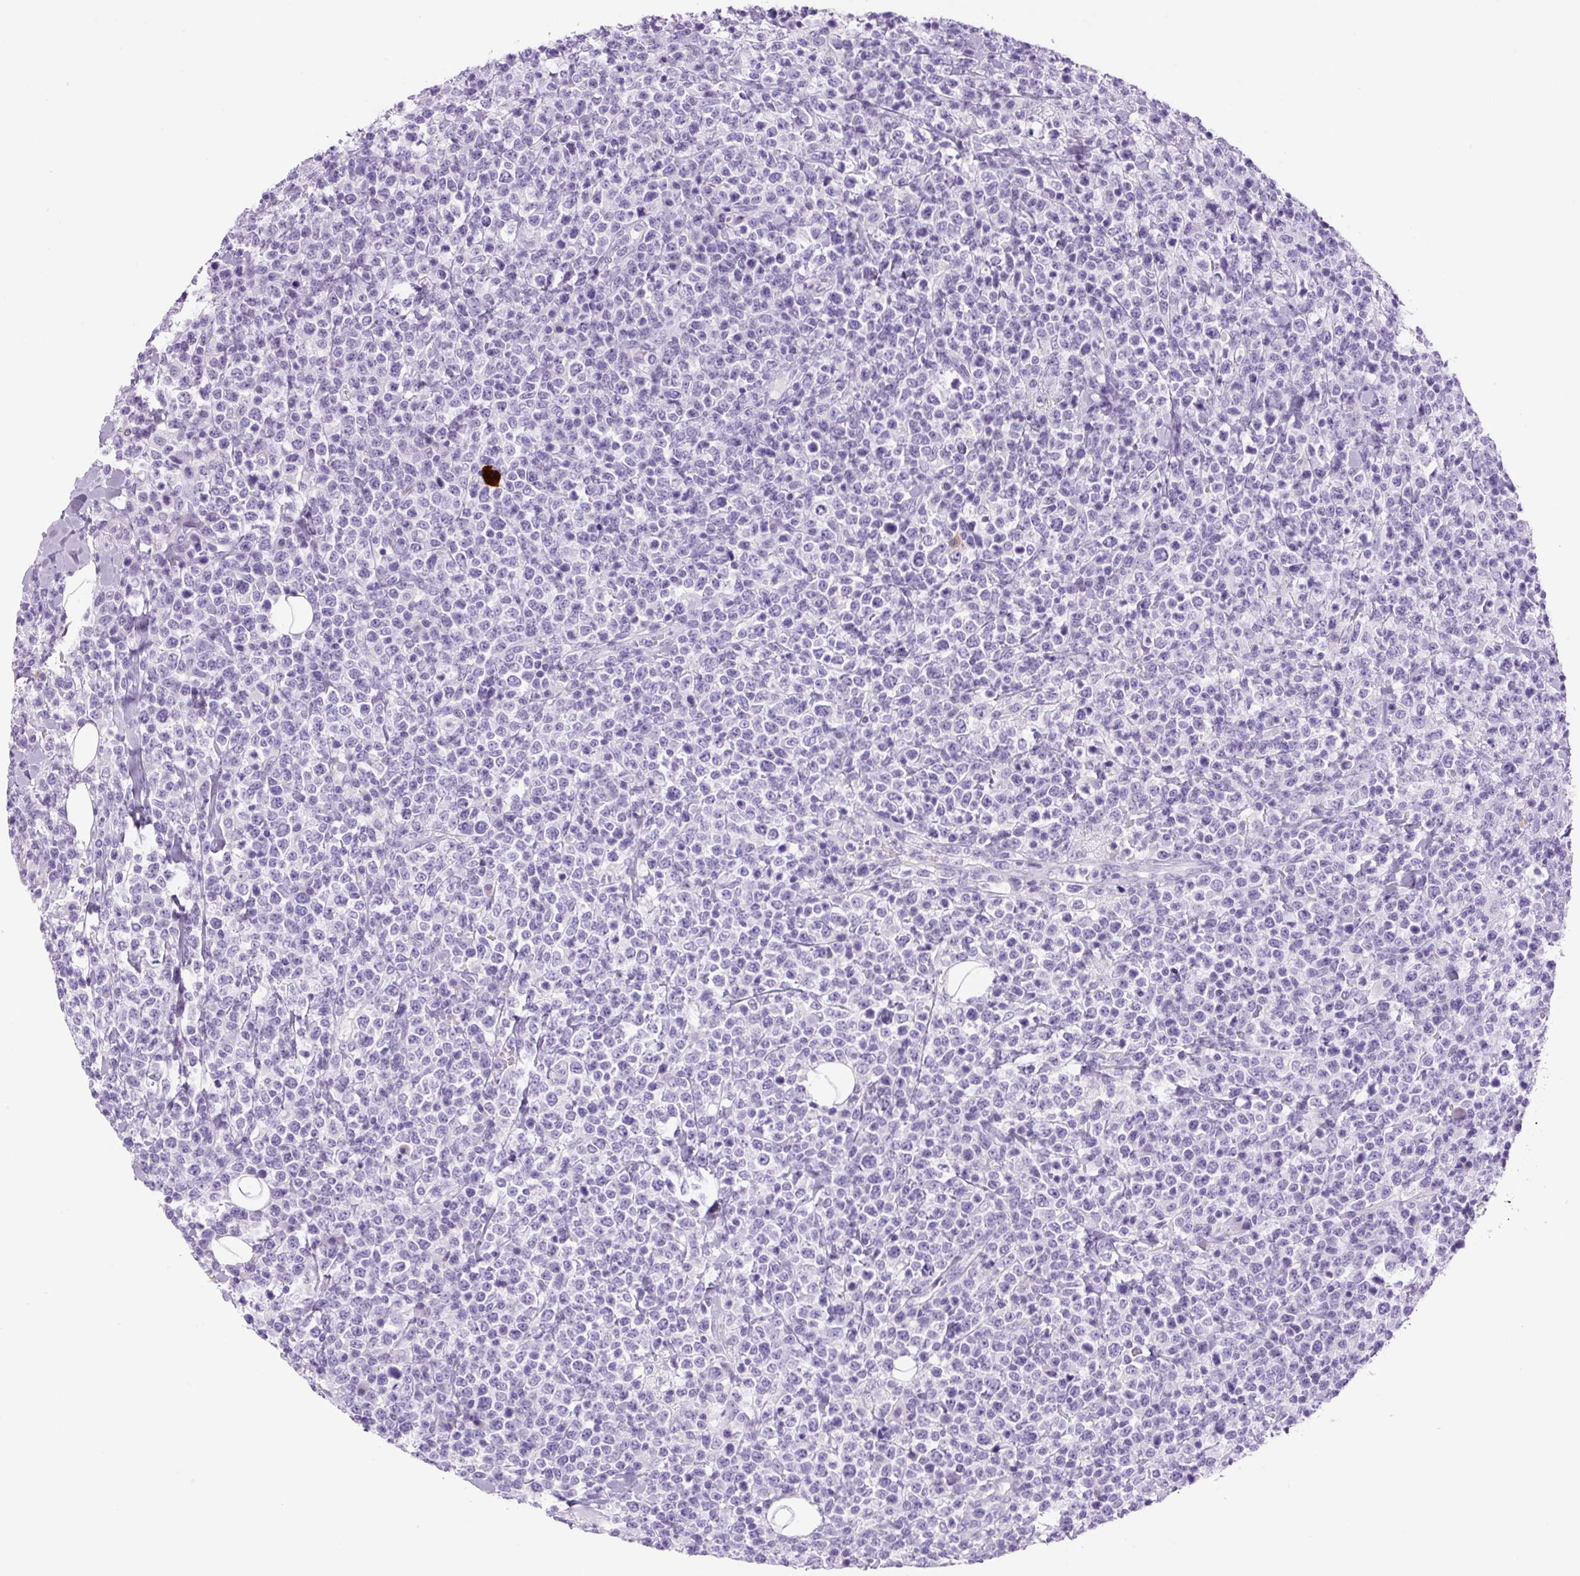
{"staining": {"intensity": "negative", "quantity": "none", "location": "none"}, "tissue": "lymphoma", "cell_type": "Tumor cells", "image_type": "cancer", "snomed": [{"axis": "morphology", "description": "Malignant lymphoma, non-Hodgkin's type, High grade"}, {"axis": "topography", "description": "Colon"}], "caption": "An immunohistochemistry (IHC) image of lymphoma is shown. There is no staining in tumor cells of lymphoma.", "gene": "PRRT1", "patient": {"sex": "female", "age": 53}}